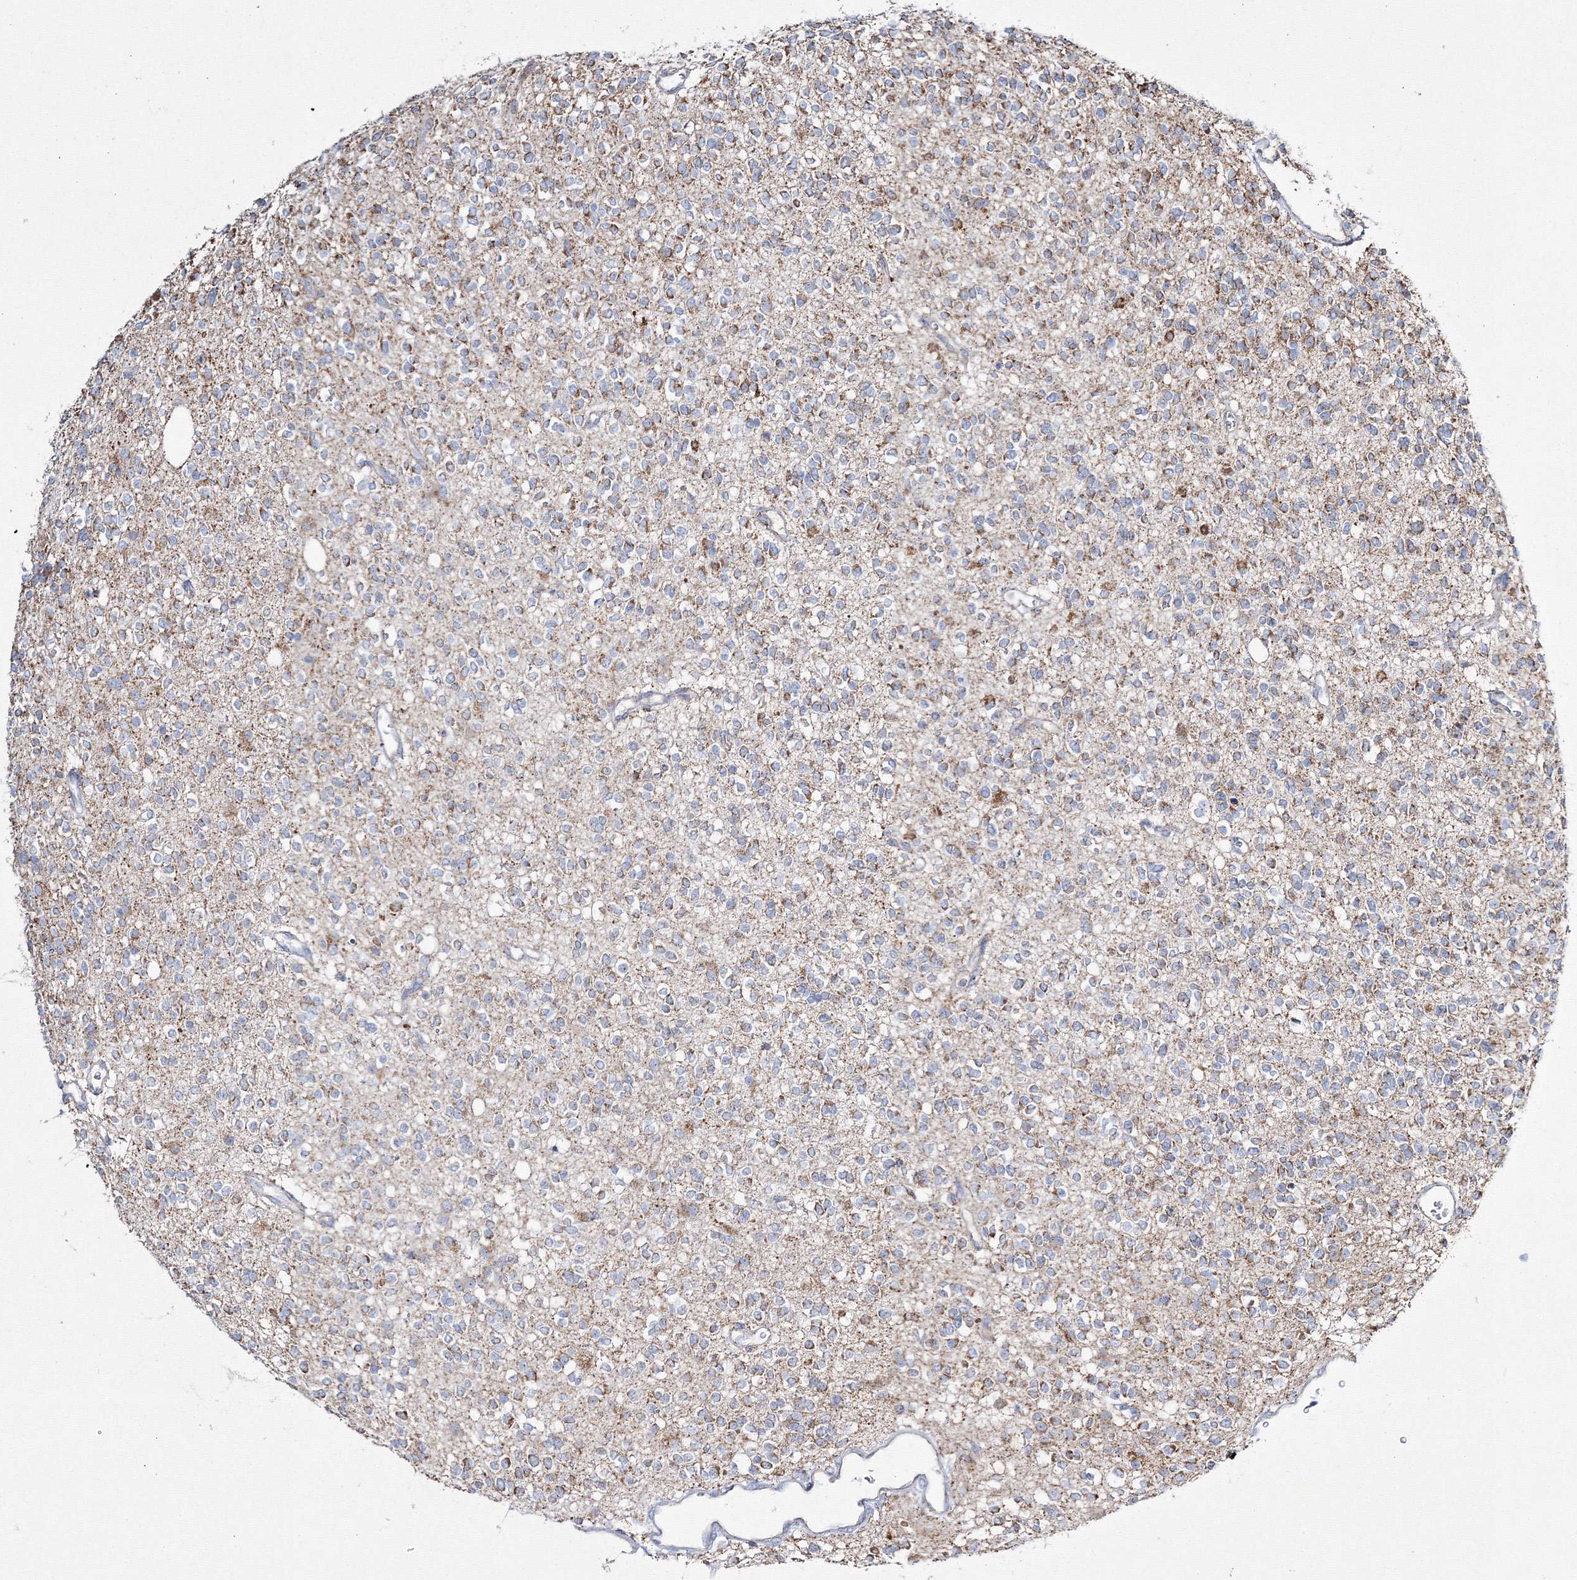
{"staining": {"intensity": "moderate", "quantity": "25%-75%", "location": "cytoplasmic/membranous"}, "tissue": "glioma", "cell_type": "Tumor cells", "image_type": "cancer", "snomed": [{"axis": "morphology", "description": "Glioma, malignant, High grade"}, {"axis": "topography", "description": "Brain"}], "caption": "Malignant glioma (high-grade) stained for a protein (brown) demonstrates moderate cytoplasmic/membranous positive positivity in approximately 25%-75% of tumor cells.", "gene": "IGSF9", "patient": {"sex": "male", "age": 34}}